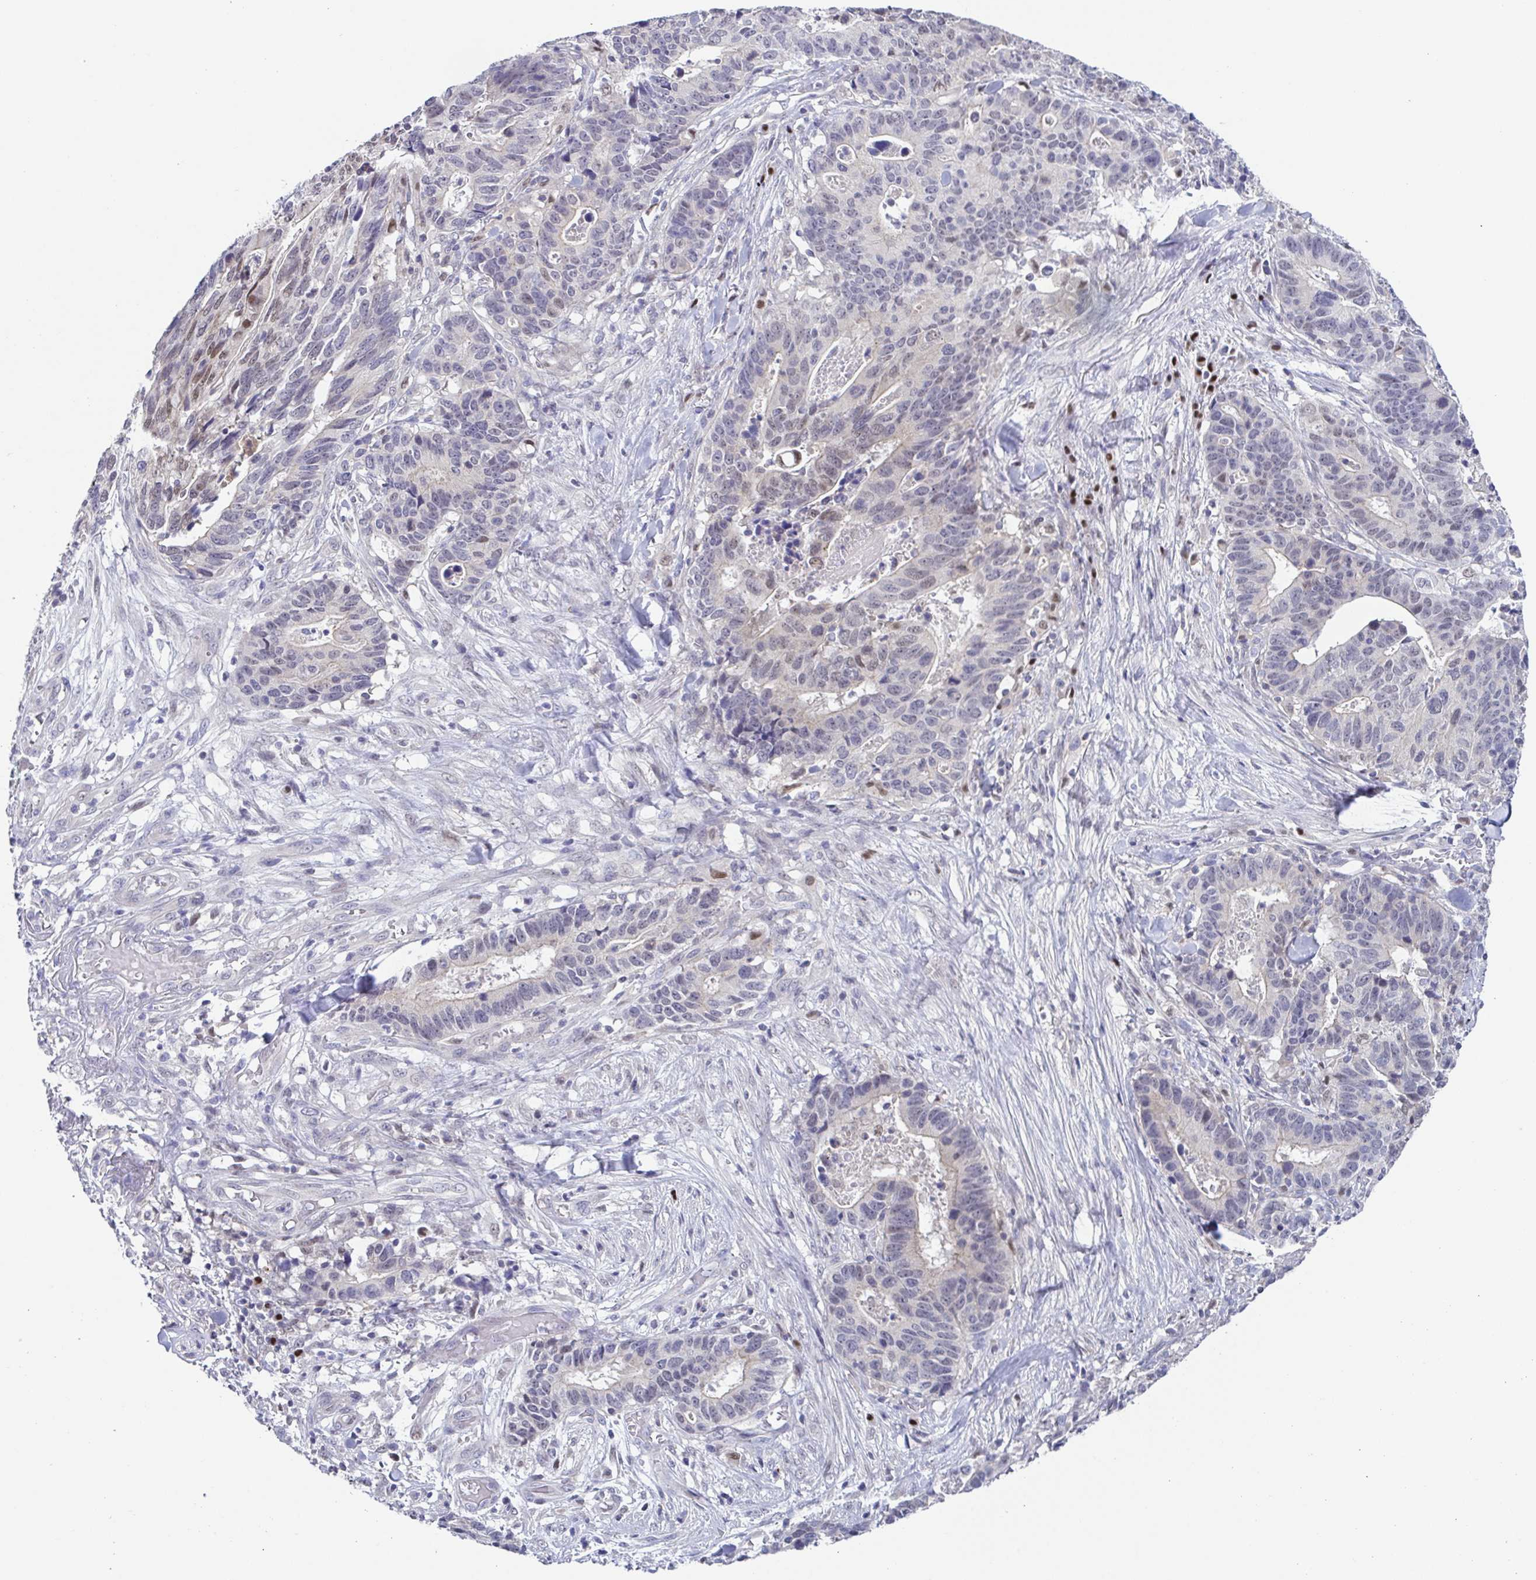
{"staining": {"intensity": "negative", "quantity": "none", "location": "none"}, "tissue": "stomach cancer", "cell_type": "Tumor cells", "image_type": "cancer", "snomed": [{"axis": "morphology", "description": "Adenocarcinoma, NOS"}, {"axis": "topography", "description": "Stomach, upper"}], "caption": "A high-resolution micrograph shows immunohistochemistry (IHC) staining of stomach adenocarcinoma, which exhibits no significant positivity in tumor cells. Nuclei are stained in blue.", "gene": "UBE2Q1", "patient": {"sex": "female", "age": 67}}